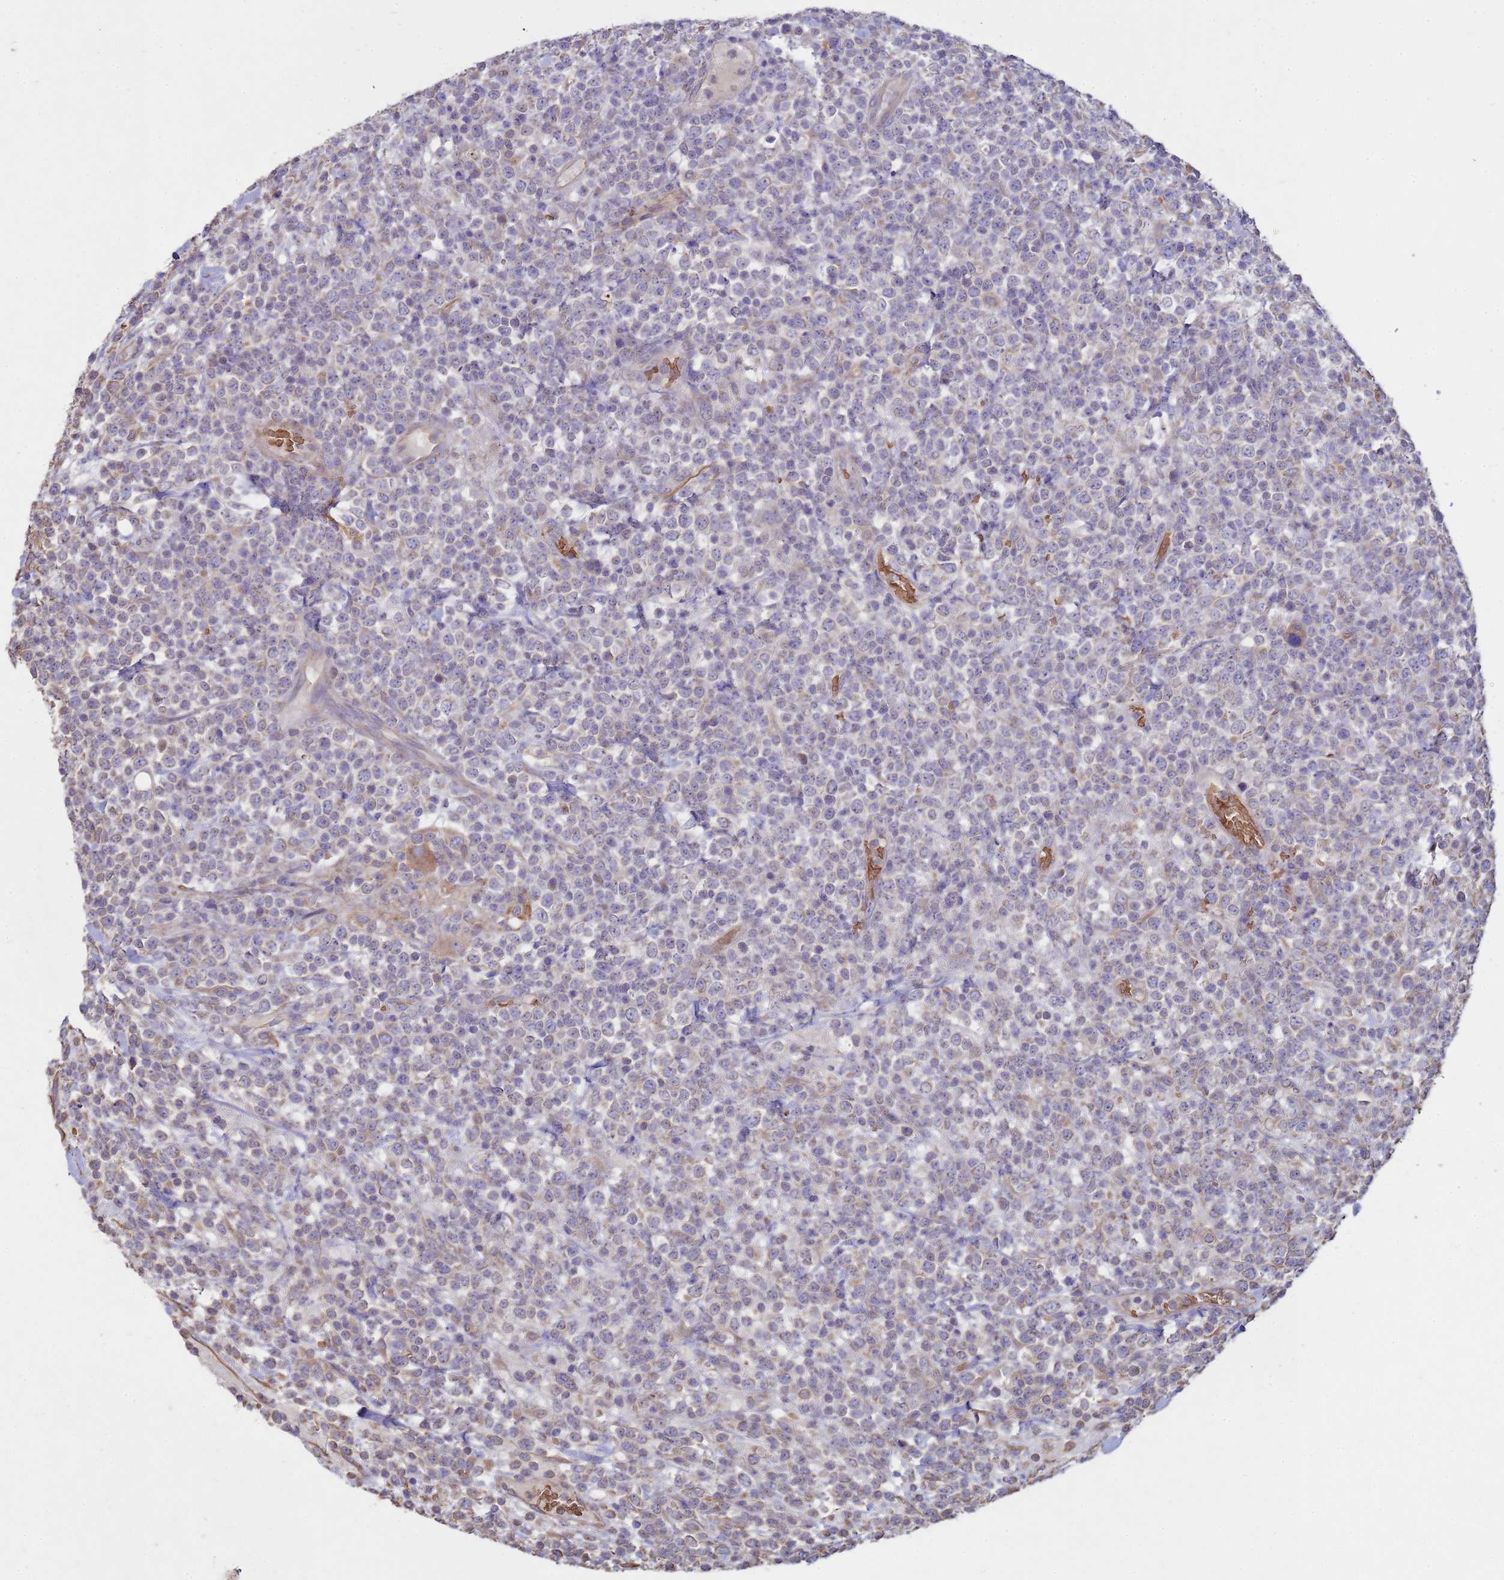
{"staining": {"intensity": "weak", "quantity": "<25%", "location": "cytoplasmic/membranous"}, "tissue": "lymphoma", "cell_type": "Tumor cells", "image_type": "cancer", "snomed": [{"axis": "morphology", "description": "Malignant lymphoma, non-Hodgkin's type, High grade"}, {"axis": "topography", "description": "Colon"}], "caption": "DAB immunohistochemical staining of human lymphoma shows no significant expression in tumor cells.", "gene": "SGIP1", "patient": {"sex": "female", "age": 53}}